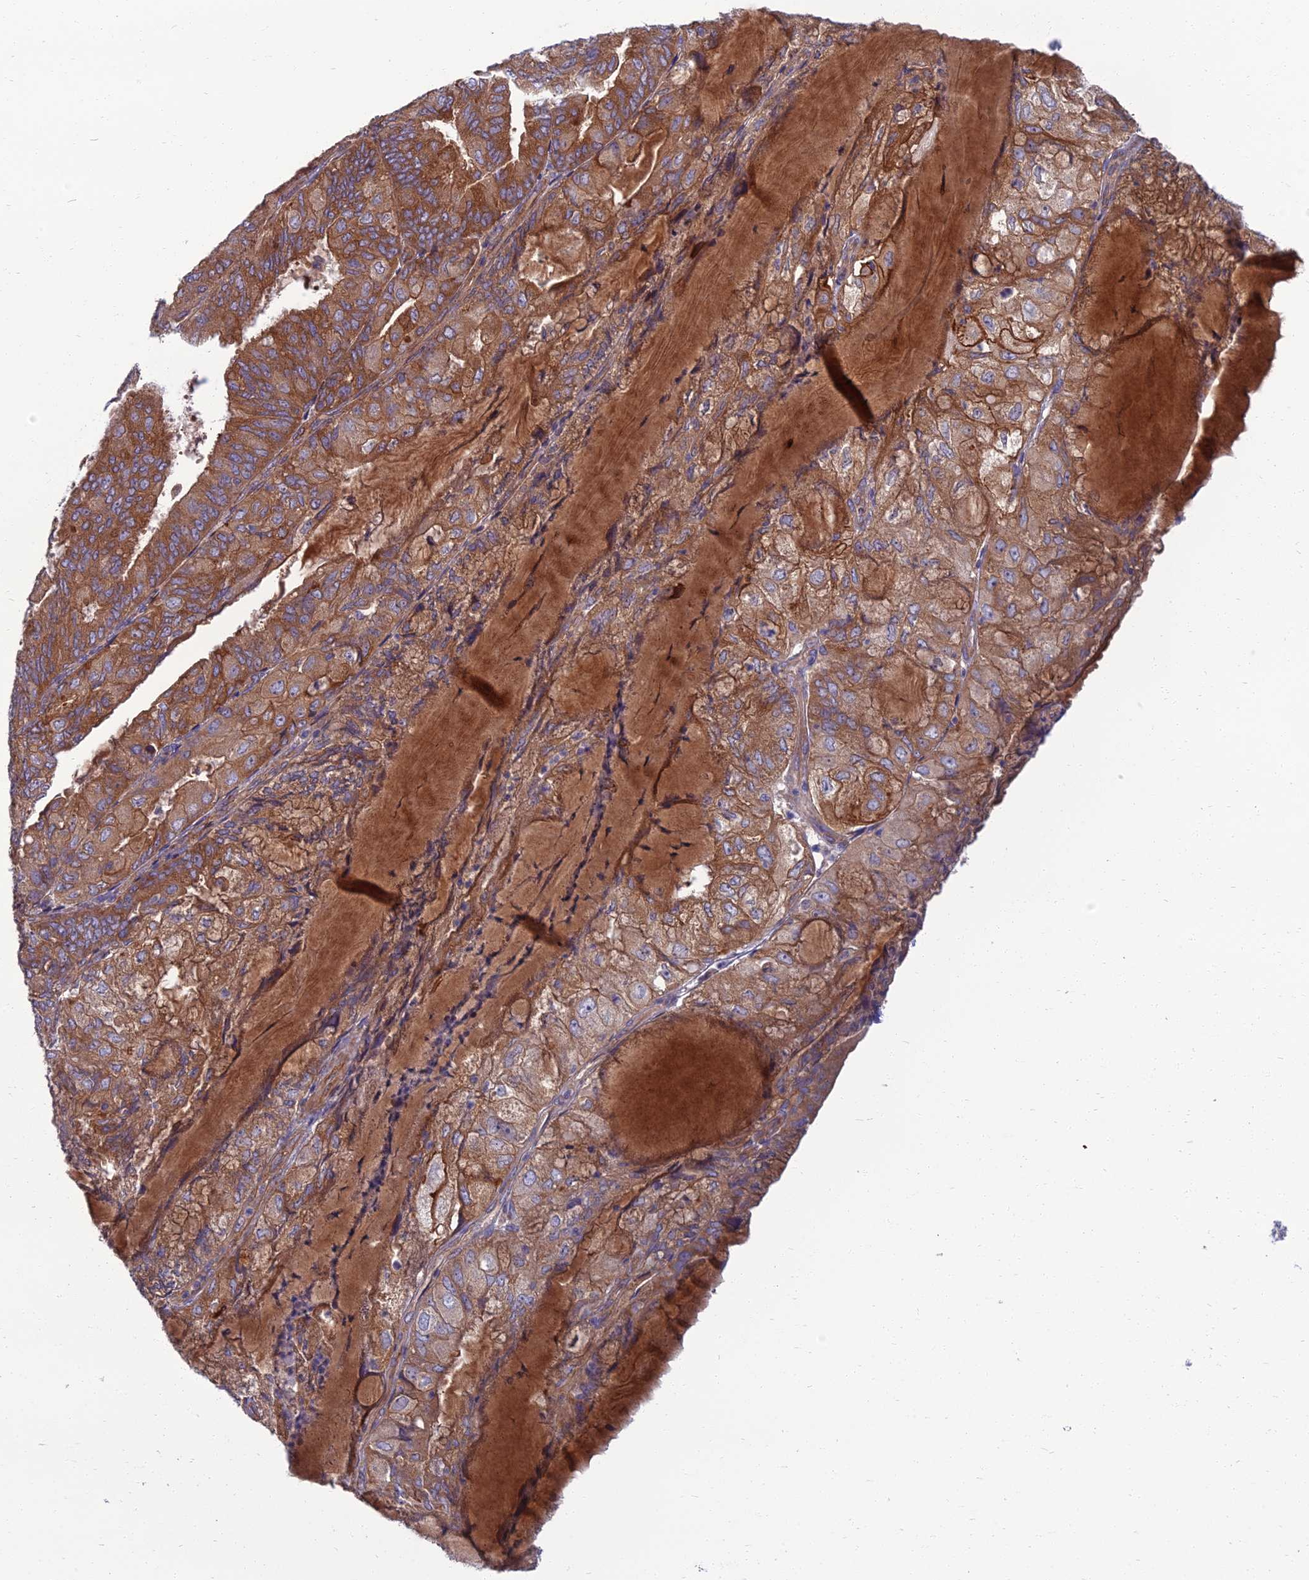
{"staining": {"intensity": "strong", "quantity": ">75%", "location": "cytoplasmic/membranous"}, "tissue": "endometrial cancer", "cell_type": "Tumor cells", "image_type": "cancer", "snomed": [{"axis": "morphology", "description": "Adenocarcinoma, NOS"}, {"axis": "topography", "description": "Endometrium"}], "caption": "About >75% of tumor cells in endometrial cancer (adenocarcinoma) reveal strong cytoplasmic/membranous protein expression as visualized by brown immunohistochemical staining.", "gene": "WDR24", "patient": {"sex": "female", "age": 81}}